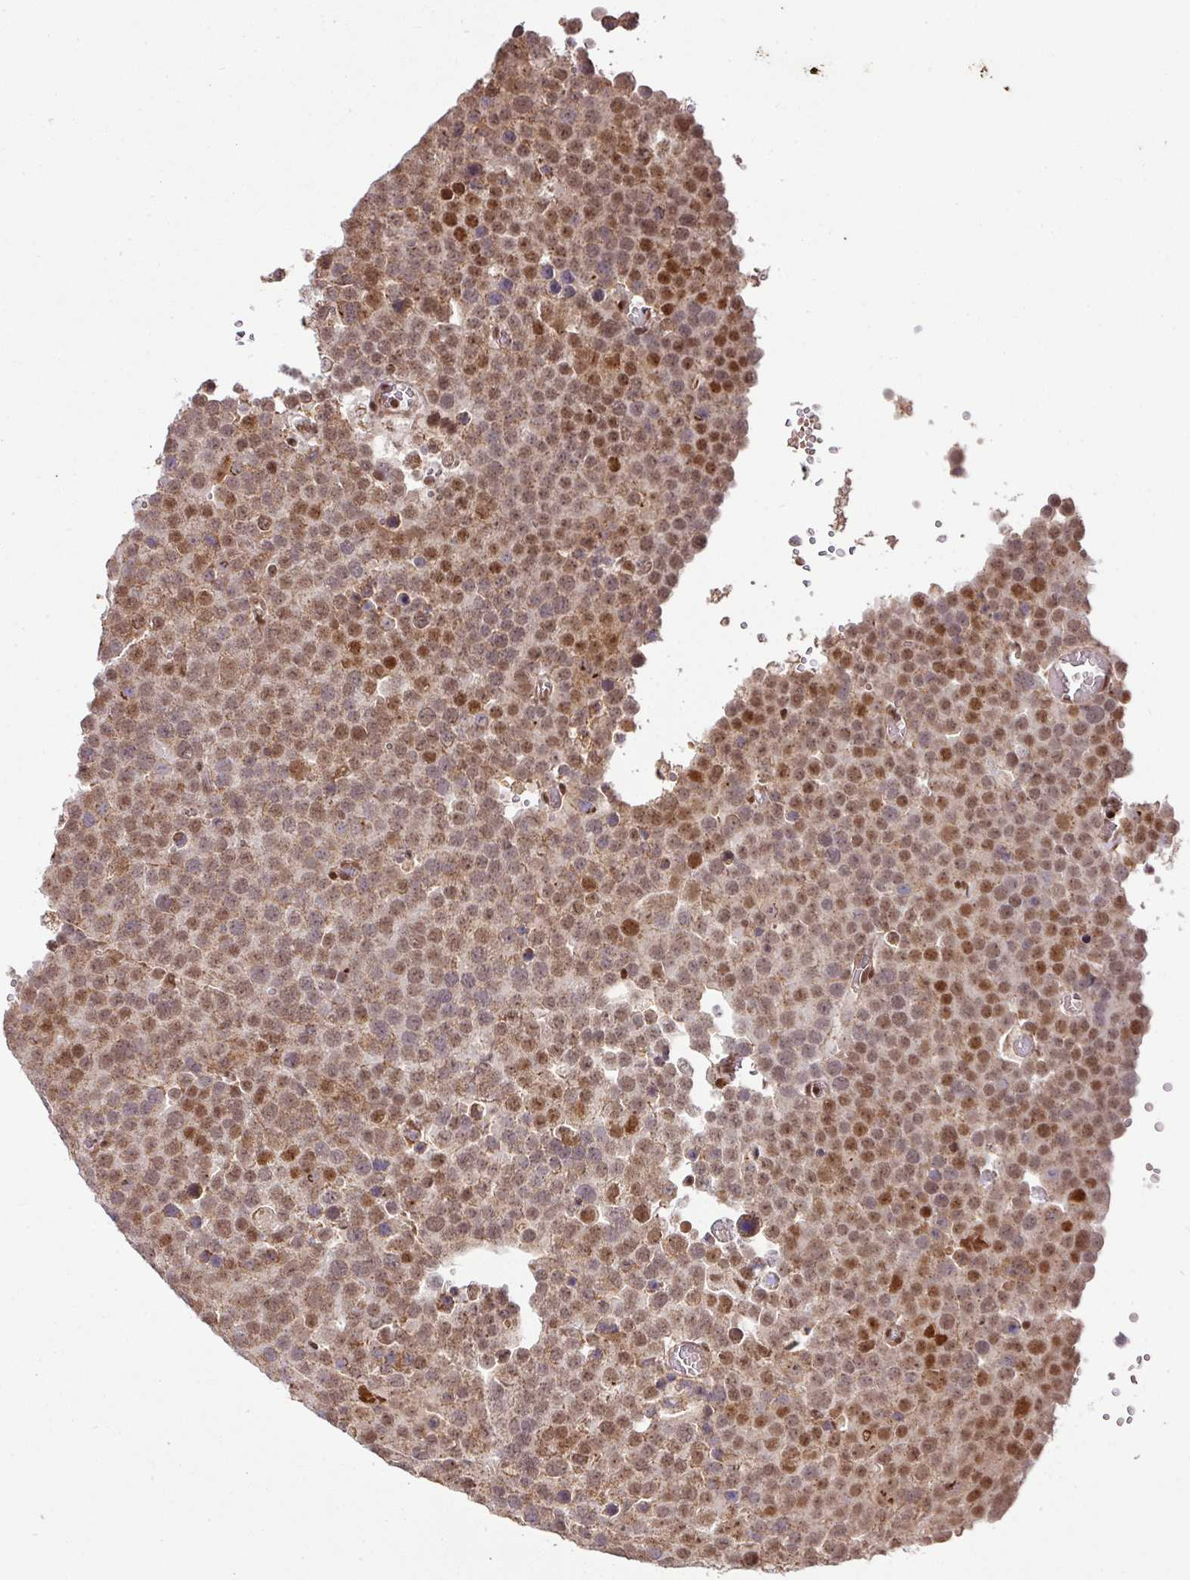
{"staining": {"intensity": "moderate", "quantity": ">75%", "location": "cytoplasmic/membranous,nuclear"}, "tissue": "testis cancer", "cell_type": "Tumor cells", "image_type": "cancer", "snomed": [{"axis": "morphology", "description": "Normal tissue, NOS"}, {"axis": "morphology", "description": "Seminoma, NOS"}, {"axis": "topography", "description": "Testis"}], "caption": "Tumor cells demonstrate medium levels of moderate cytoplasmic/membranous and nuclear staining in about >75% of cells in testis cancer (seminoma).", "gene": "PHF23", "patient": {"sex": "male", "age": 71}}